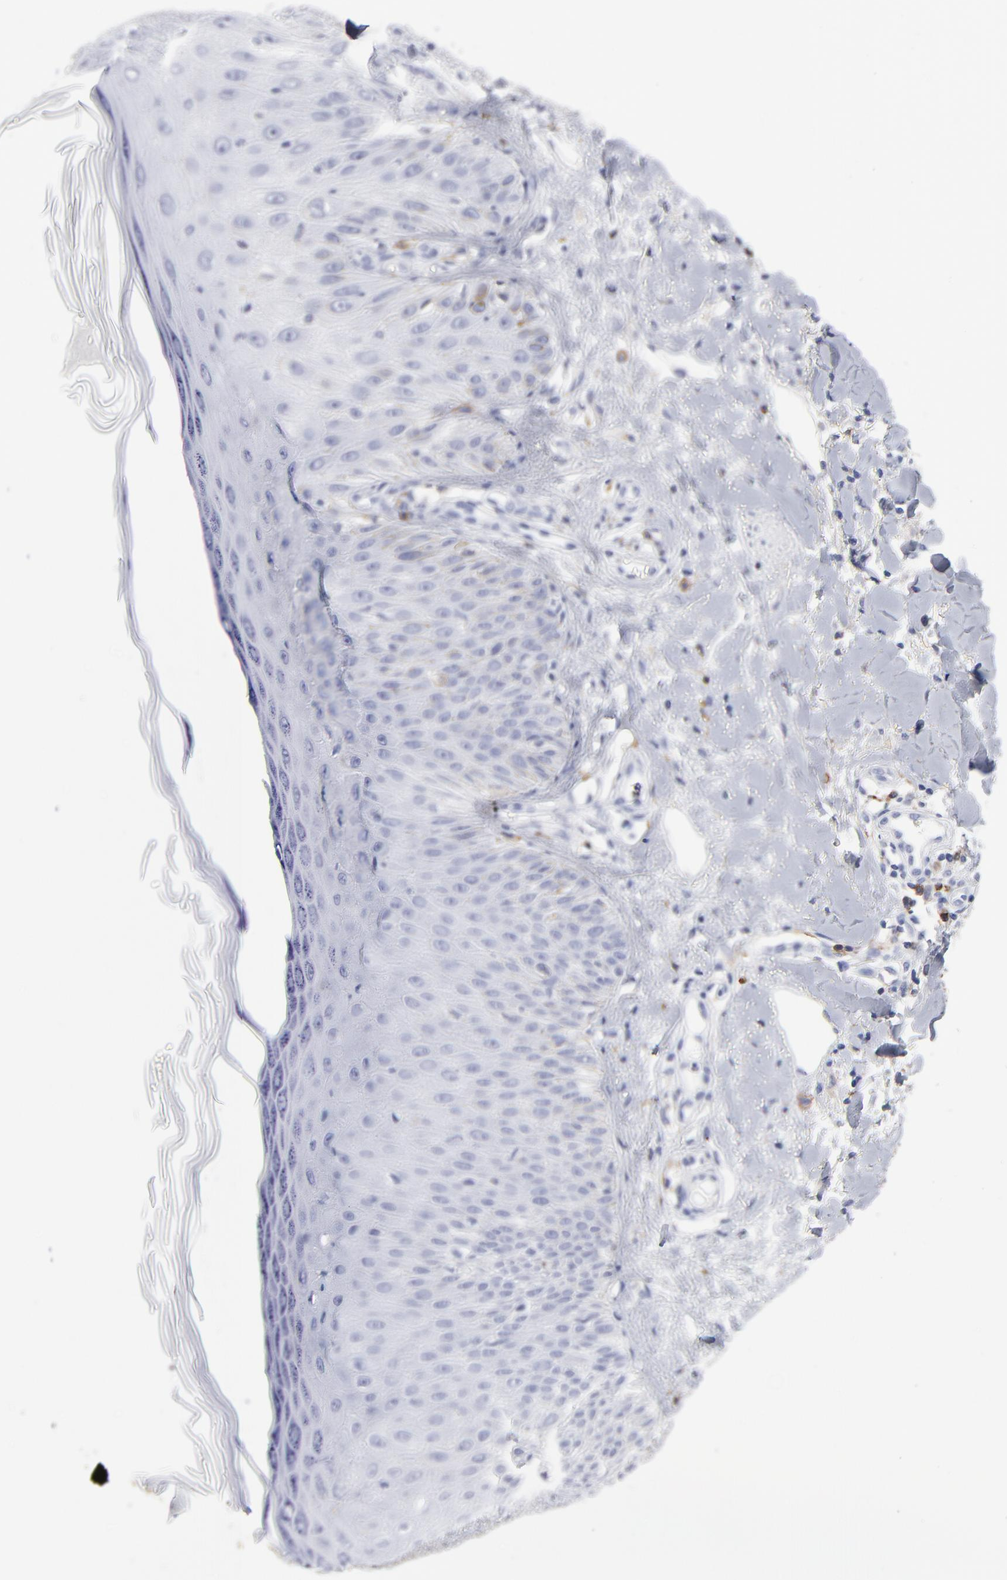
{"staining": {"intensity": "negative", "quantity": "none", "location": "none"}, "tissue": "skin cancer", "cell_type": "Tumor cells", "image_type": "cancer", "snomed": [{"axis": "morphology", "description": "Squamous cell carcinoma, NOS"}, {"axis": "topography", "description": "Skin"}], "caption": "Tumor cells are negative for protein expression in human skin cancer.", "gene": "LAT2", "patient": {"sex": "male", "age": 24}}